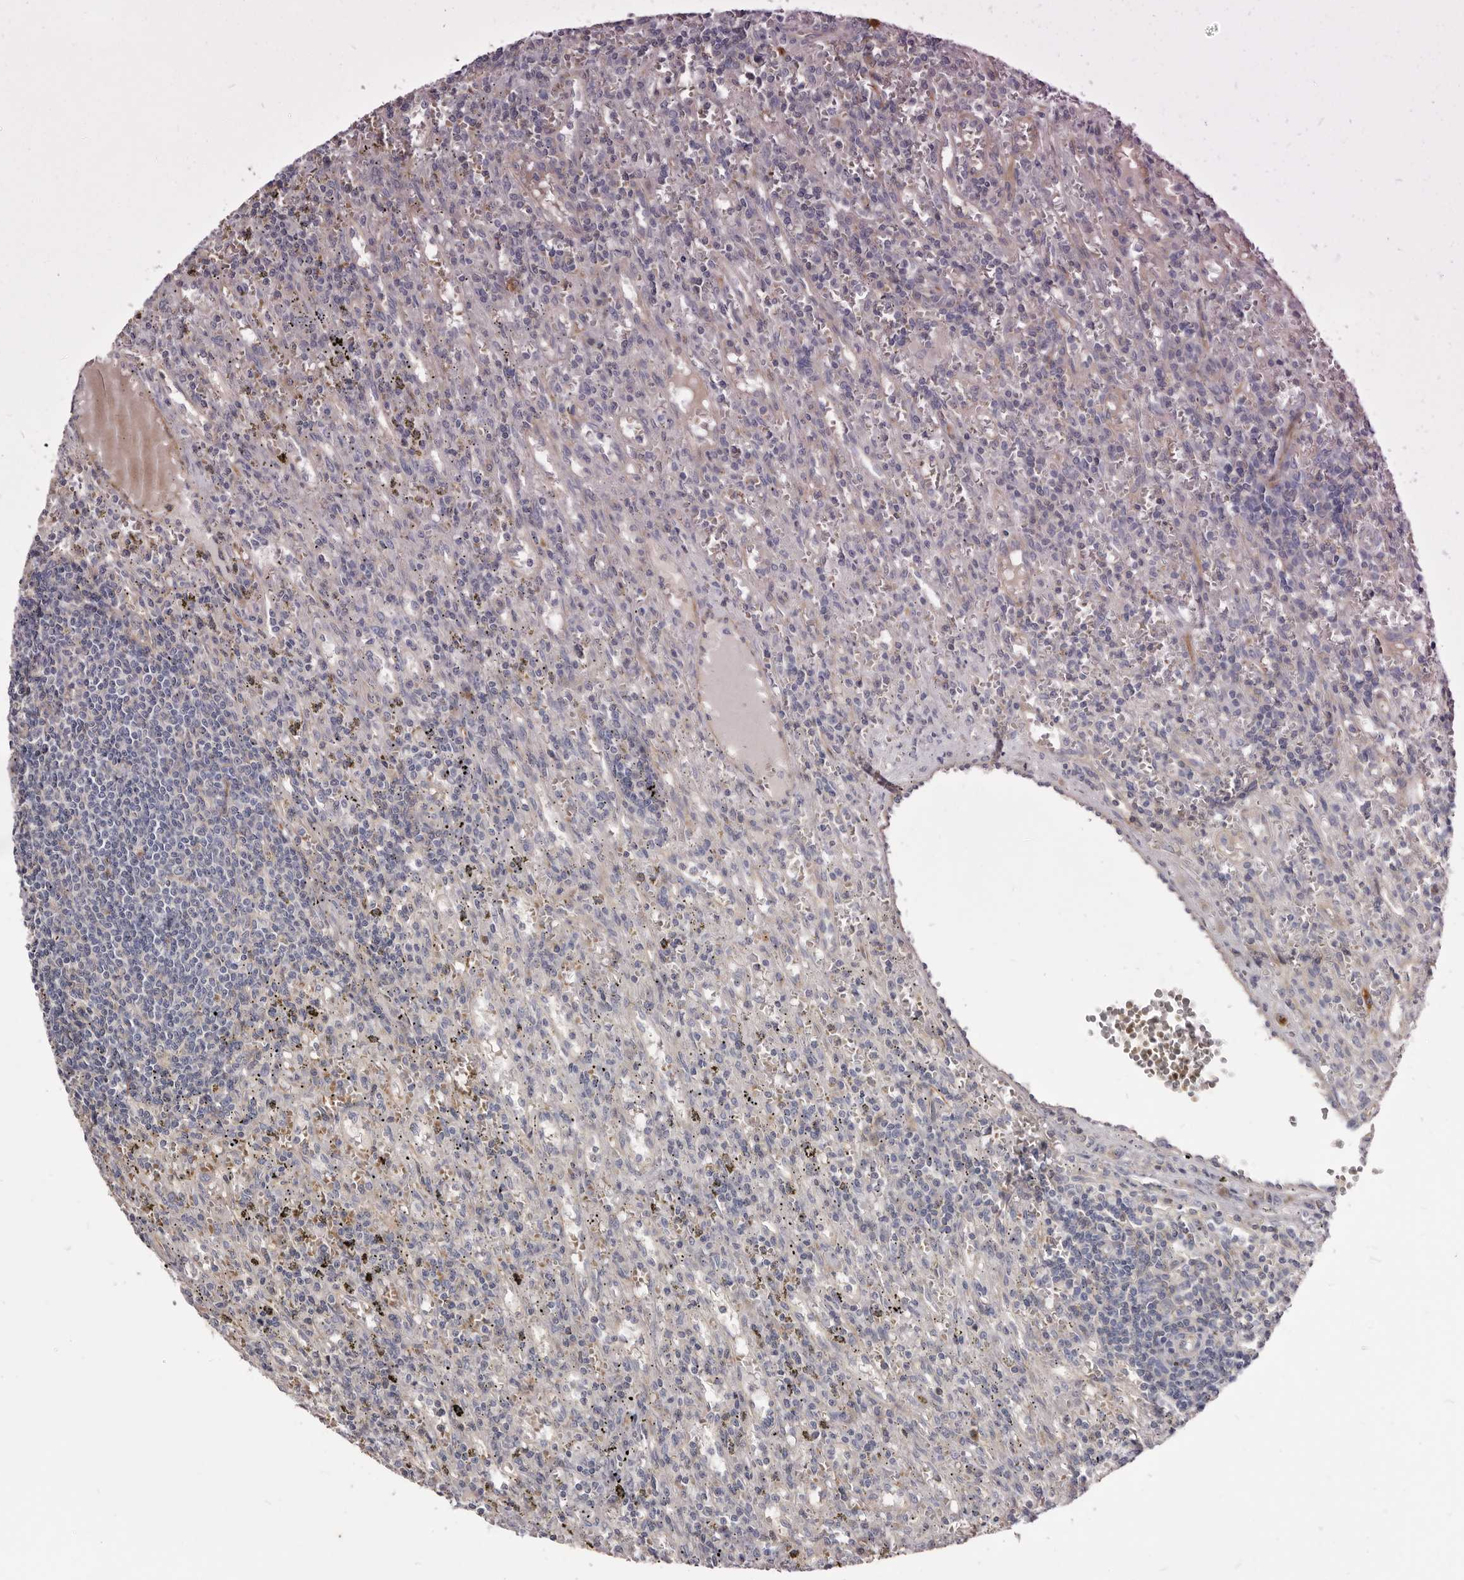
{"staining": {"intensity": "negative", "quantity": "none", "location": "none"}, "tissue": "lymphoma", "cell_type": "Tumor cells", "image_type": "cancer", "snomed": [{"axis": "morphology", "description": "Malignant lymphoma, non-Hodgkin's type, Low grade"}, {"axis": "topography", "description": "Spleen"}], "caption": "Tumor cells show no significant protein positivity in low-grade malignant lymphoma, non-Hodgkin's type. The staining was performed using DAB to visualize the protein expression in brown, while the nuclei were stained in blue with hematoxylin (Magnification: 20x).", "gene": "FAS", "patient": {"sex": "male", "age": 76}}